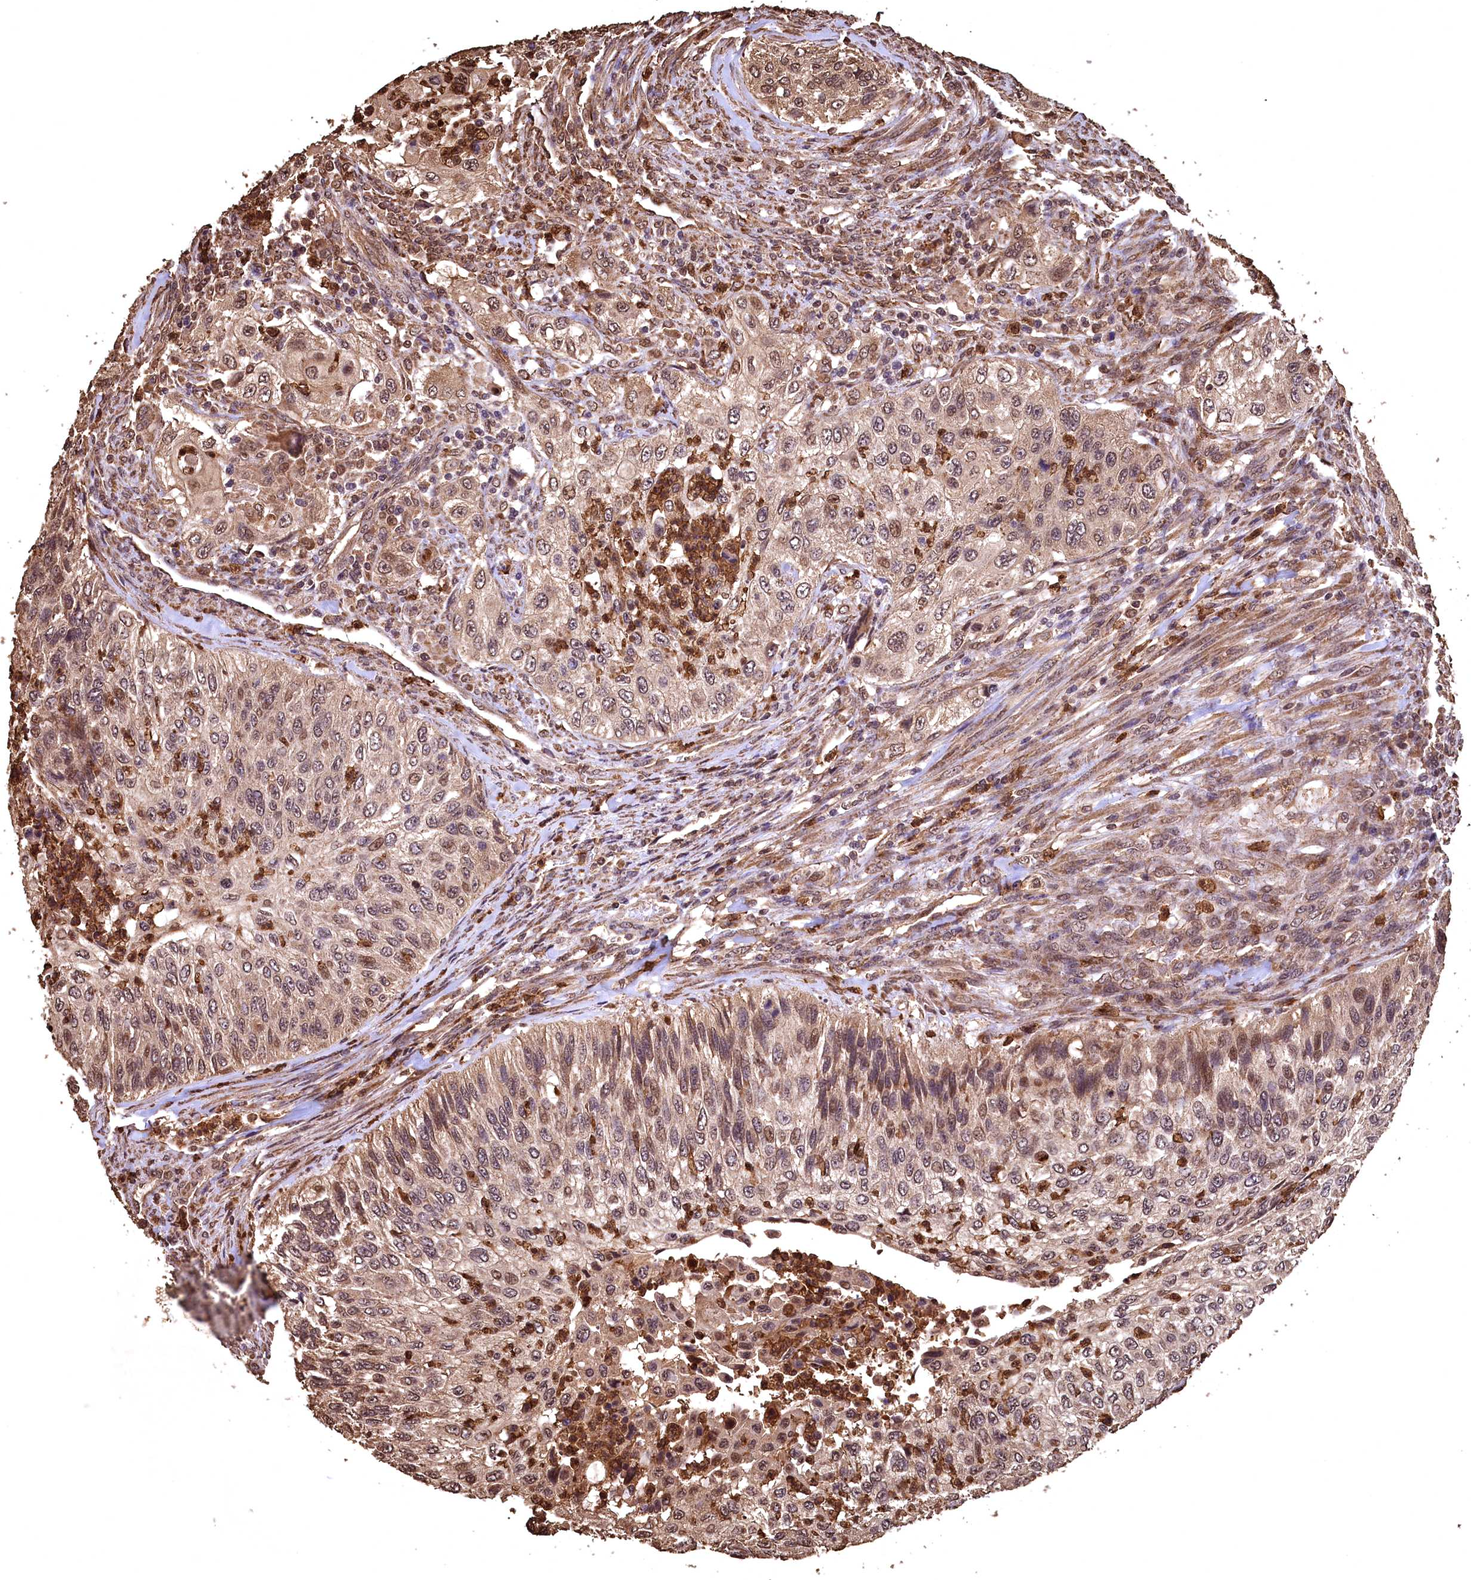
{"staining": {"intensity": "weak", "quantity": ">75%", "location": "cytoplasmic/membranous,nuclear"}, "tissue": "urothelial cancer", "cell_type": "Tumor cells", "image_type": "cancer", "snomed": [{"axis": "morphology", "description": "Urothelial carcinoma, High grade"}, {"axis": "topography", "description": "Urinary bladder"}], "caption": "There is low levels of weak cytoplasmic/membranous and nuclear expression in tumor cells of urothelial carcinoma (high-grade), as demonstrated by immunohistochemical staining (brown color).", "gene": "CEP57L1", "patient": {"sex": "female", "age": 60}}